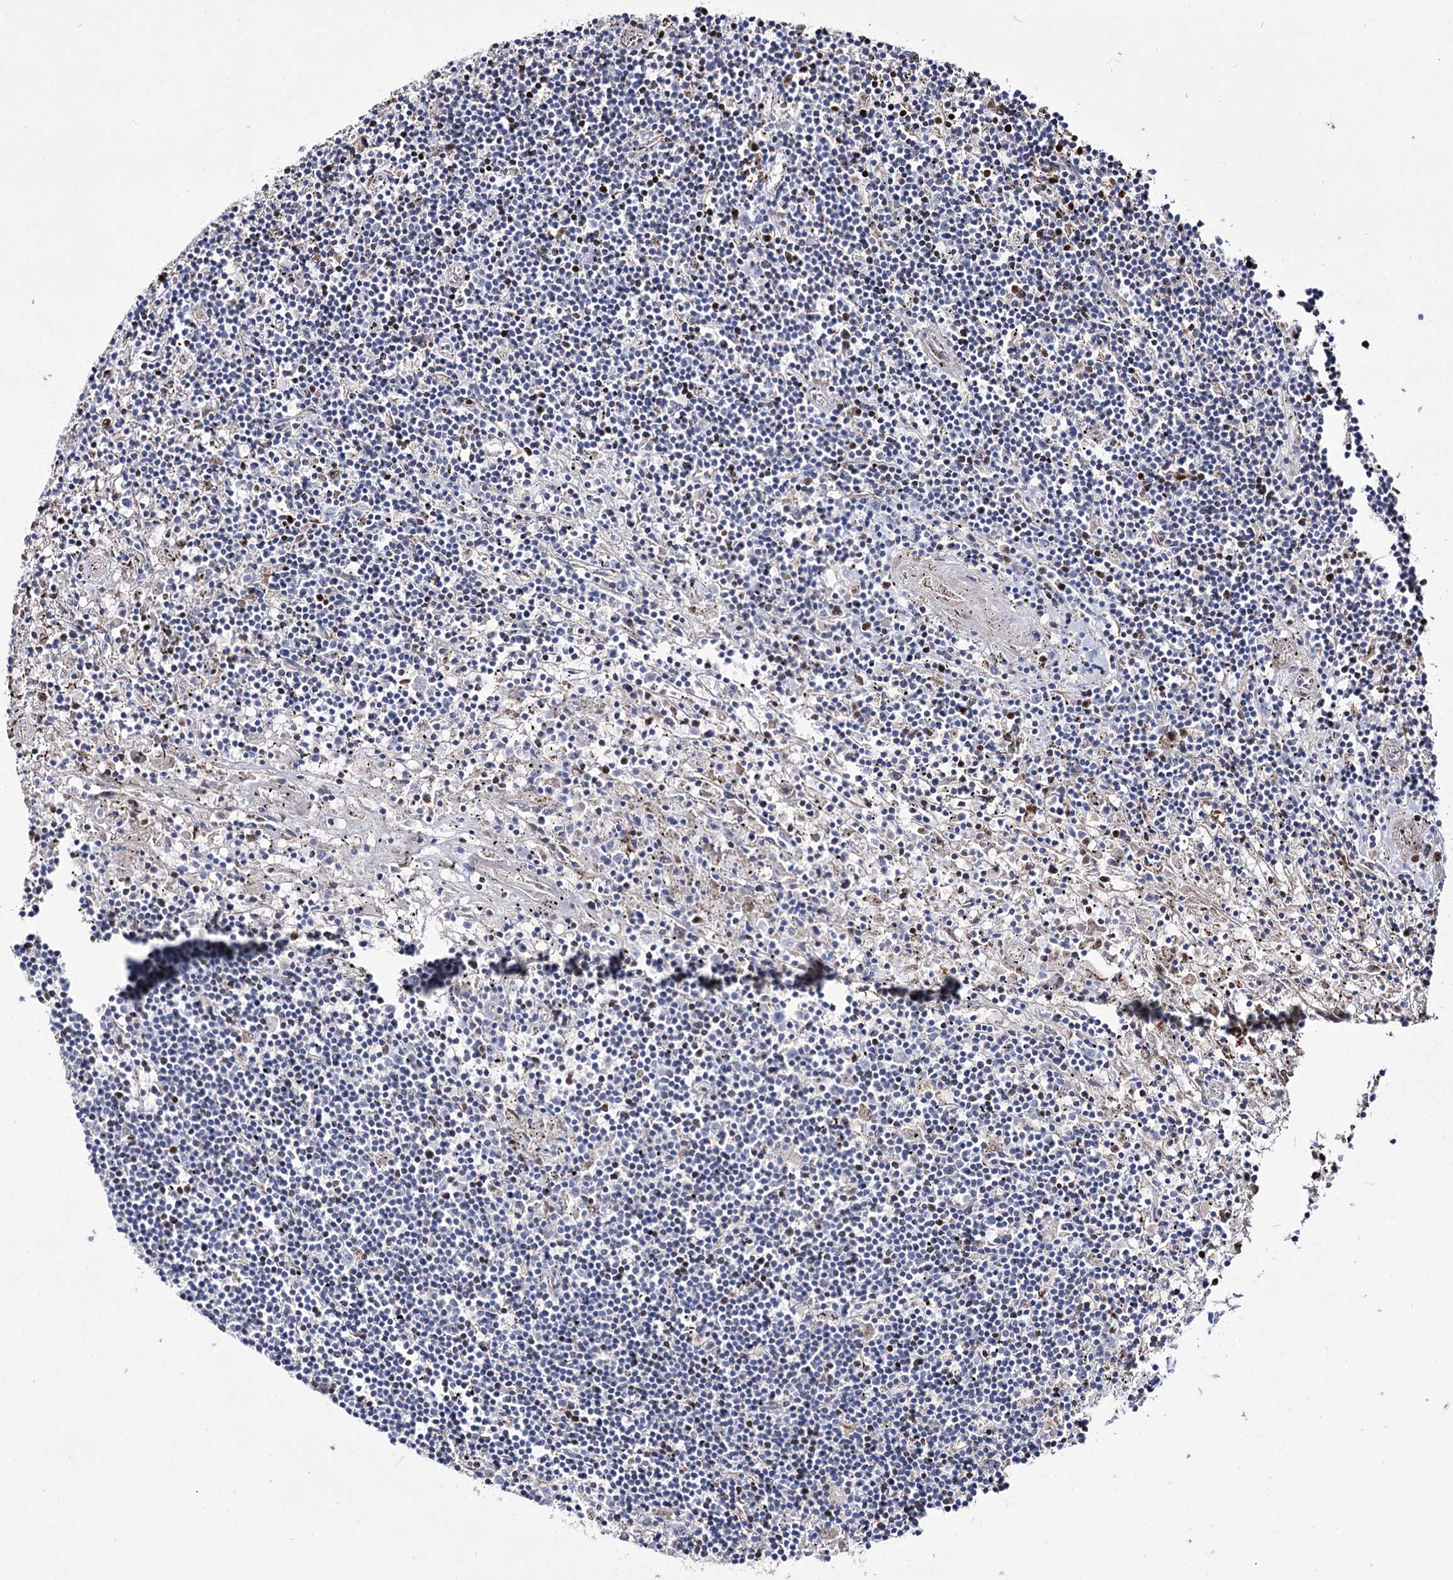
{"staining": {"intensity": "negative", "quantity": "none", "location": "none"}, "tissue": "lymphoma", "cell_type": "Tumor cells", "image_type": "cancer", "snomed": [{"axis": "morphology", "description": "Malignant lymphoma, non-Hodgkin's type, Low grade"}, {"axis": "topography", "description": "Spleen"}], "caption": "Image shows no protein expression in tumor cells of lymphoma tissue. Brightfield microscopy of IHC stained with DAB (3,3'-diaminobenzidine) (brown) and hematoxylin (blue), captured at high magnification.", "gene": "OSBPL5", "patient": {"sex": "male", "age": 76}}